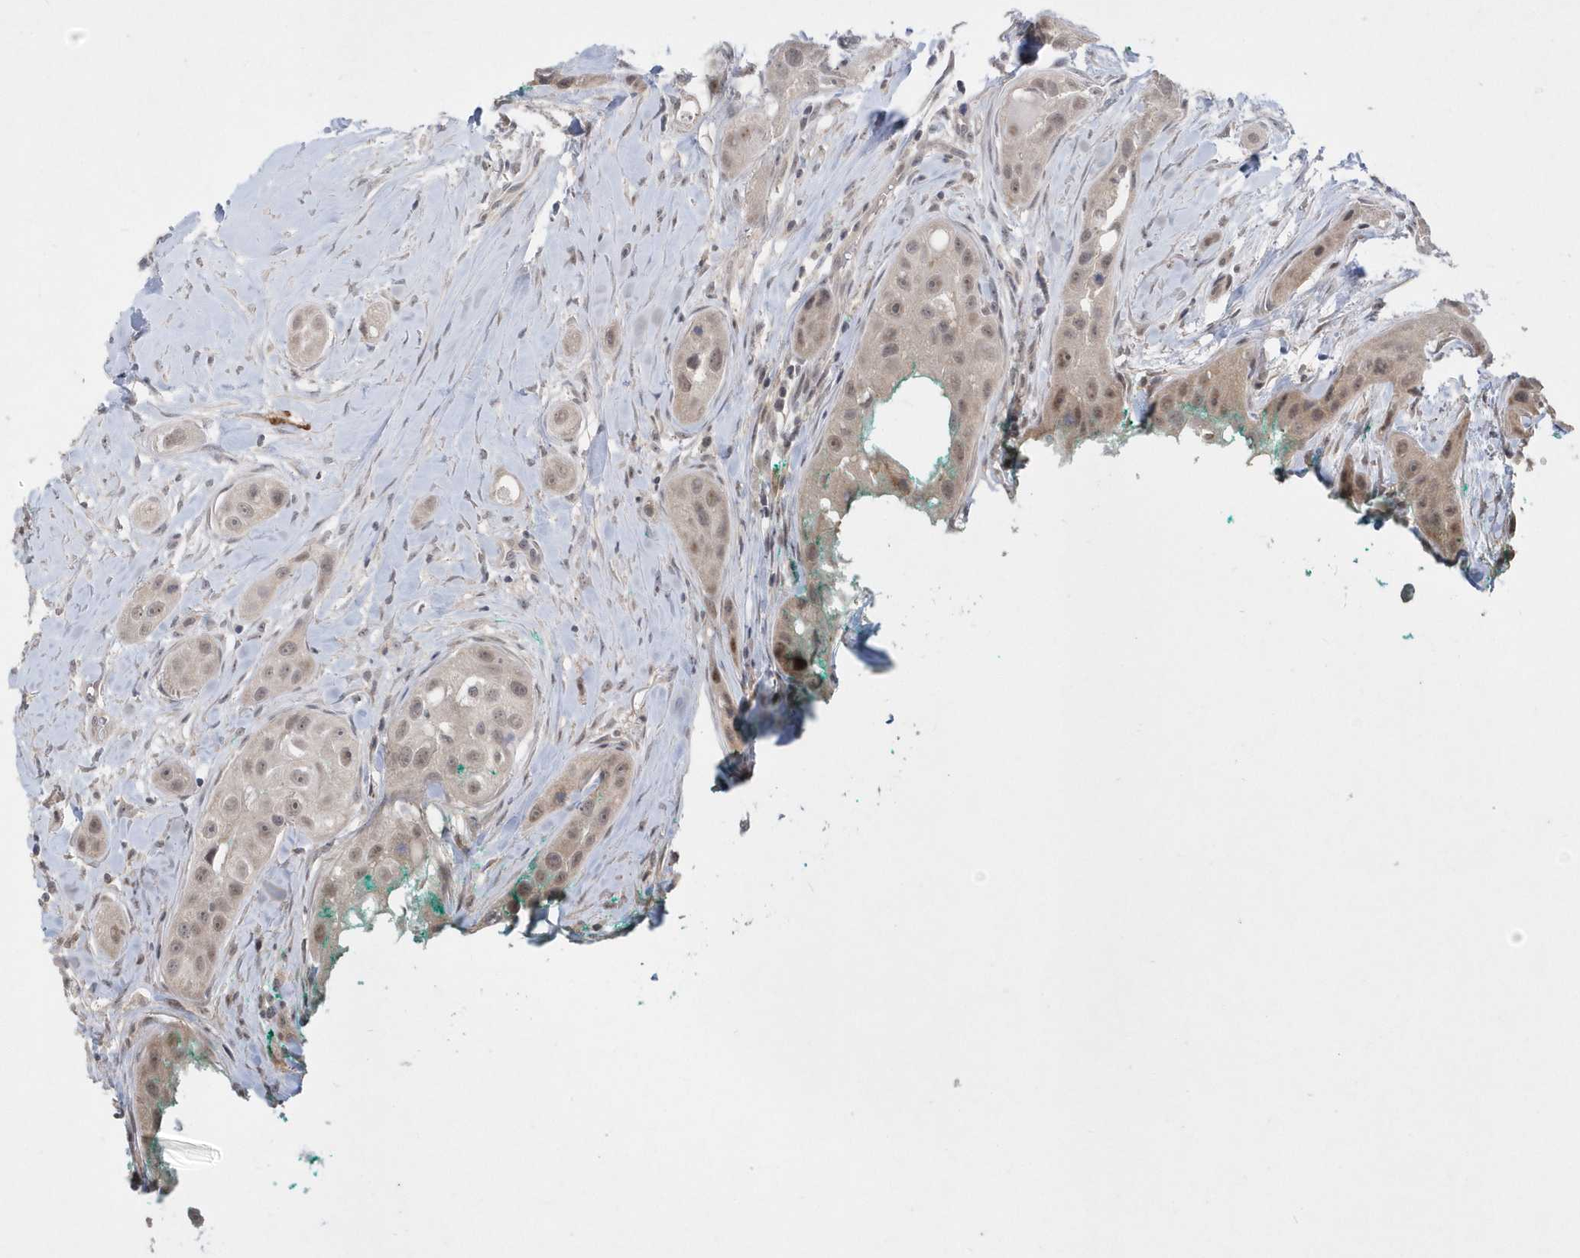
{"staining": {"intensity": "weak", "quantity": "25%-75%", "location": "cytoplasmic/membranous,nuclear"}, "tissue": "head and neck cancer", "cell_type": "Tumor cells", "image_type": "cancer", "snomed": [{"axis": "morphology", "description": "Normal tissue, NOS"}, {"axis": "morphology", "description": "Squamous cell carcinoma, NOS"}, {"axis": "topography", "description": "Skeletal muscle"}, {"axis": "topography", "description": "Head-Neck"}], "caption": "Head and neck cancer (squamous cell carcinoma) stained with DAB (3,3'-diaminobenzidine) immunohistochemistry (IHC) shows low levels of weak cytoplasmic/membranous and nuclear expression in approximately 25%-75% of tumor cells. (Stains: DAB in brown, nuclei in blue, Microscopy: brightfield microscopy at high magnification).", "gene": "TSPEAR", "patient": {"sex": "male", "age": 51}}